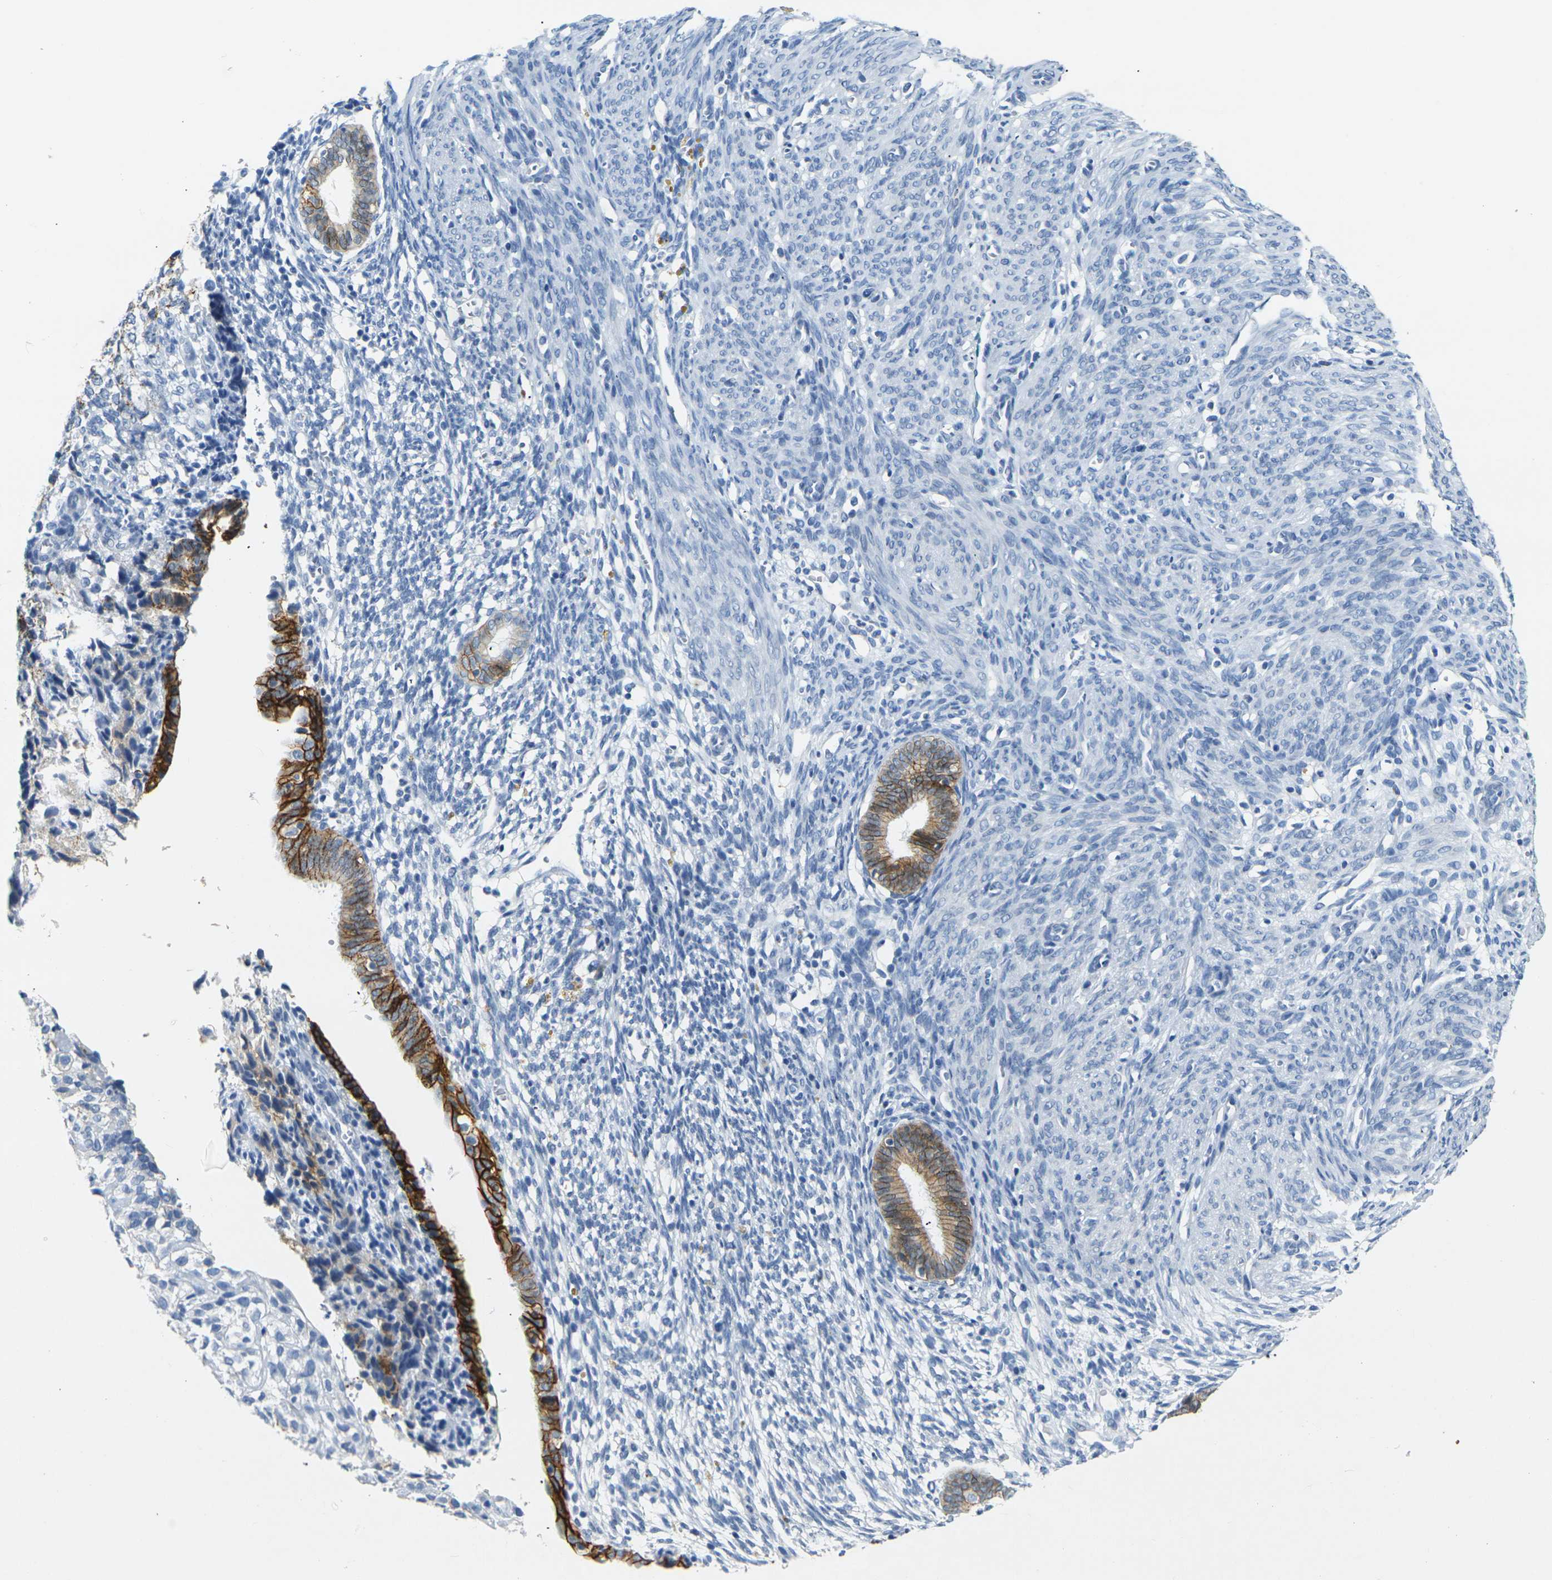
{"staining": {"intensity": "negative", "quantity": "none", "location": "none"}, "tissue": "endometrium", "cell_type": "Cells in endometrial stroma", "image_type": "normal", "snomed": [{"axis": "morphology", "description": "Normal tissue, NOS"}, {"axis": "morphology", "description": "Adenocarcinoma, NOS"}, {"axis": "topography", "description": "Endometrium"}, {"axis": "topography", "description": "Ovary"}], "caption": "Cells in endometrial stroma are negative for brown protein staining in unremarkable endometrium. (DAB immunohistochemistry with hematoxylin counter stain).", "gene": "CLDN7", "patient": {"sex": "female", "age": 68}}